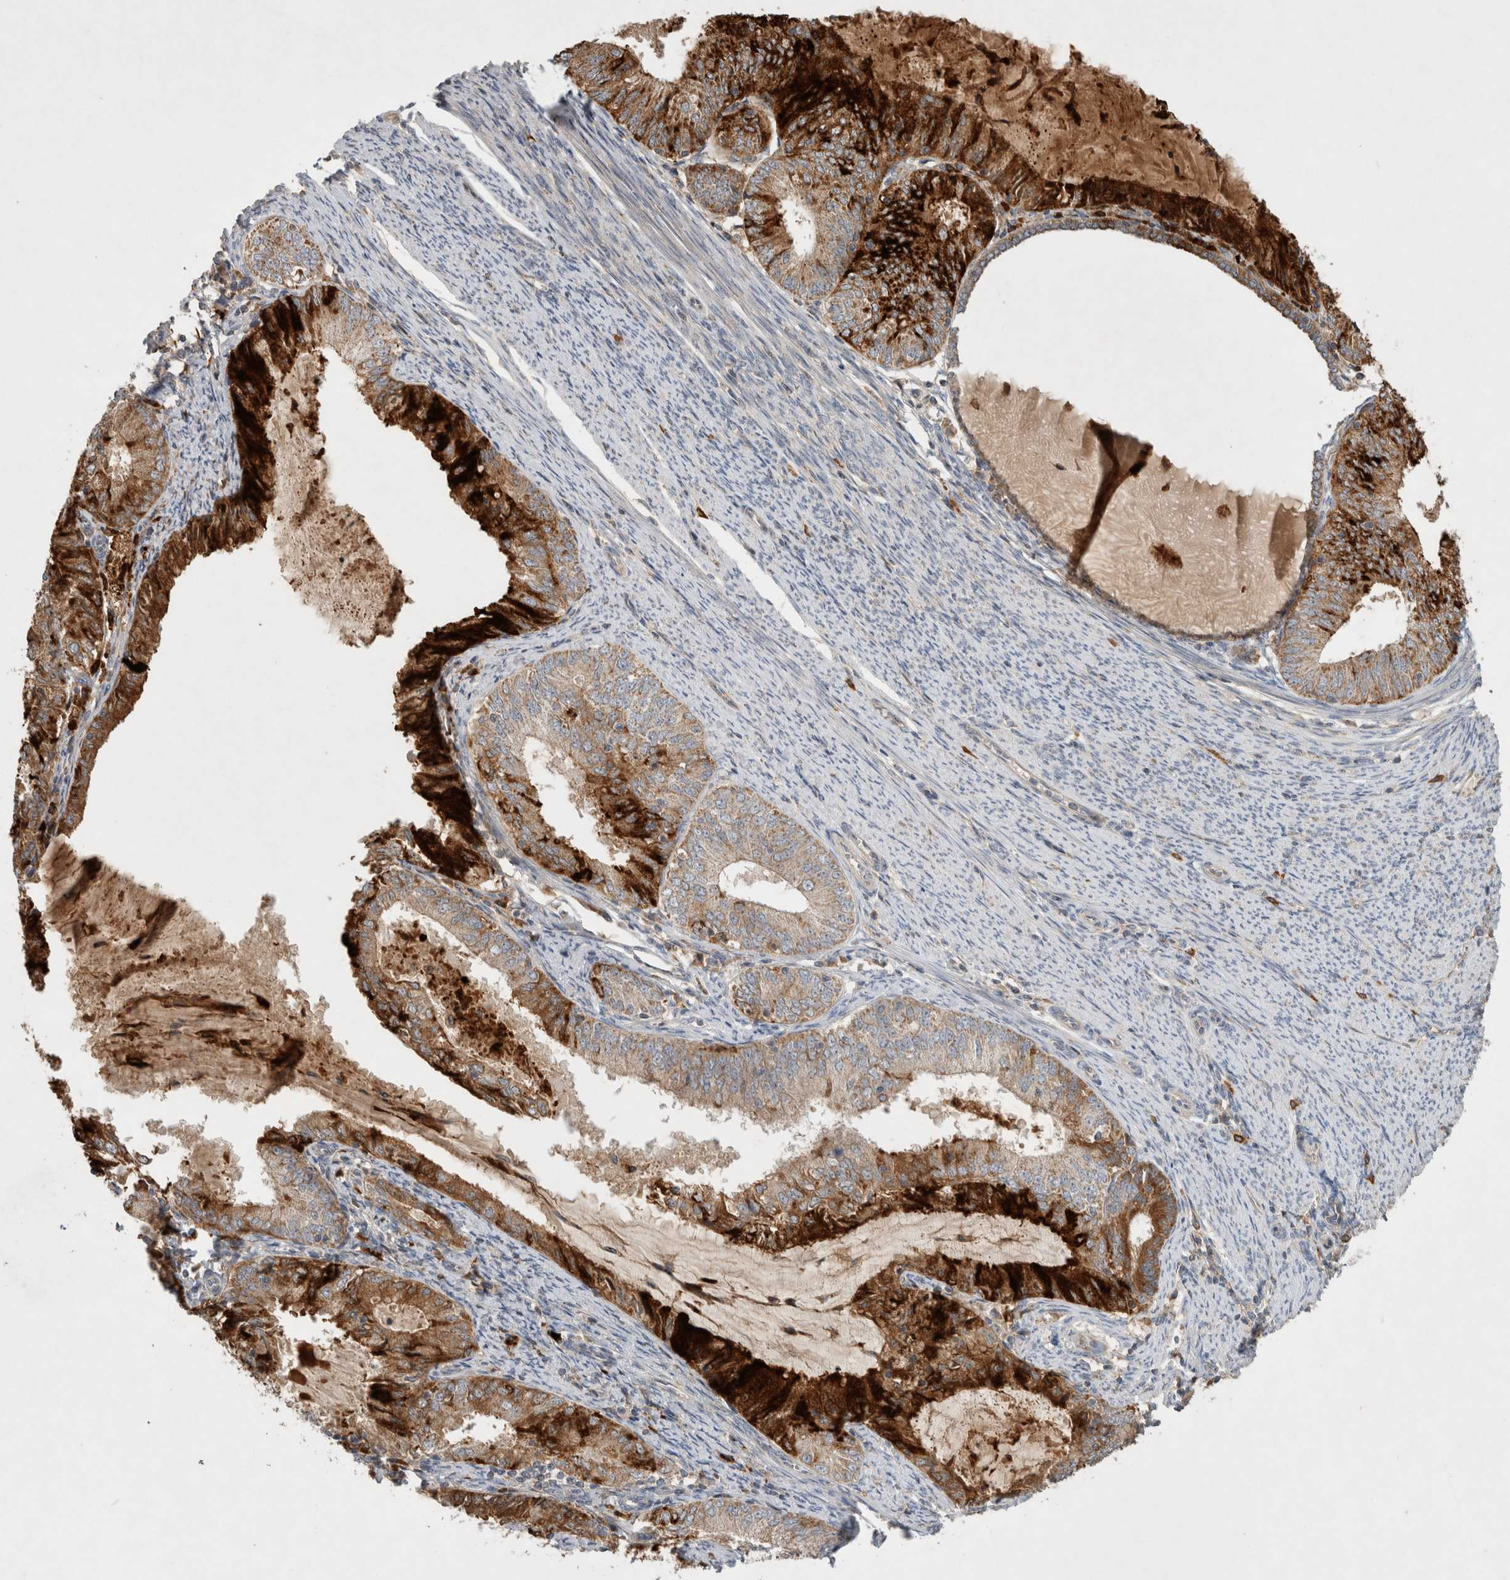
{"staining": {"intensity": "strong", "quantity": "25%-75%", "location": "cytoplasmic/membranous"}, "tissue": "endometrial cancer", "cell_type": "Tumor cells", "image_type": "cancer", "snomed": [{"axis": "morphology", "description": "Adenocarcinoma, NOS"}, {"axis": "topography", "description": "Endometrium"}], "caption": "A high amount of strong cytoplasmic/membranous staining is seen in approximately 25%-75% of tumor cells in endometrial adenocarcinoma tissue. Nuclei are stained in blue.", "gene": "SERAC1", "patient": {"sex": "female", "age": 57}}